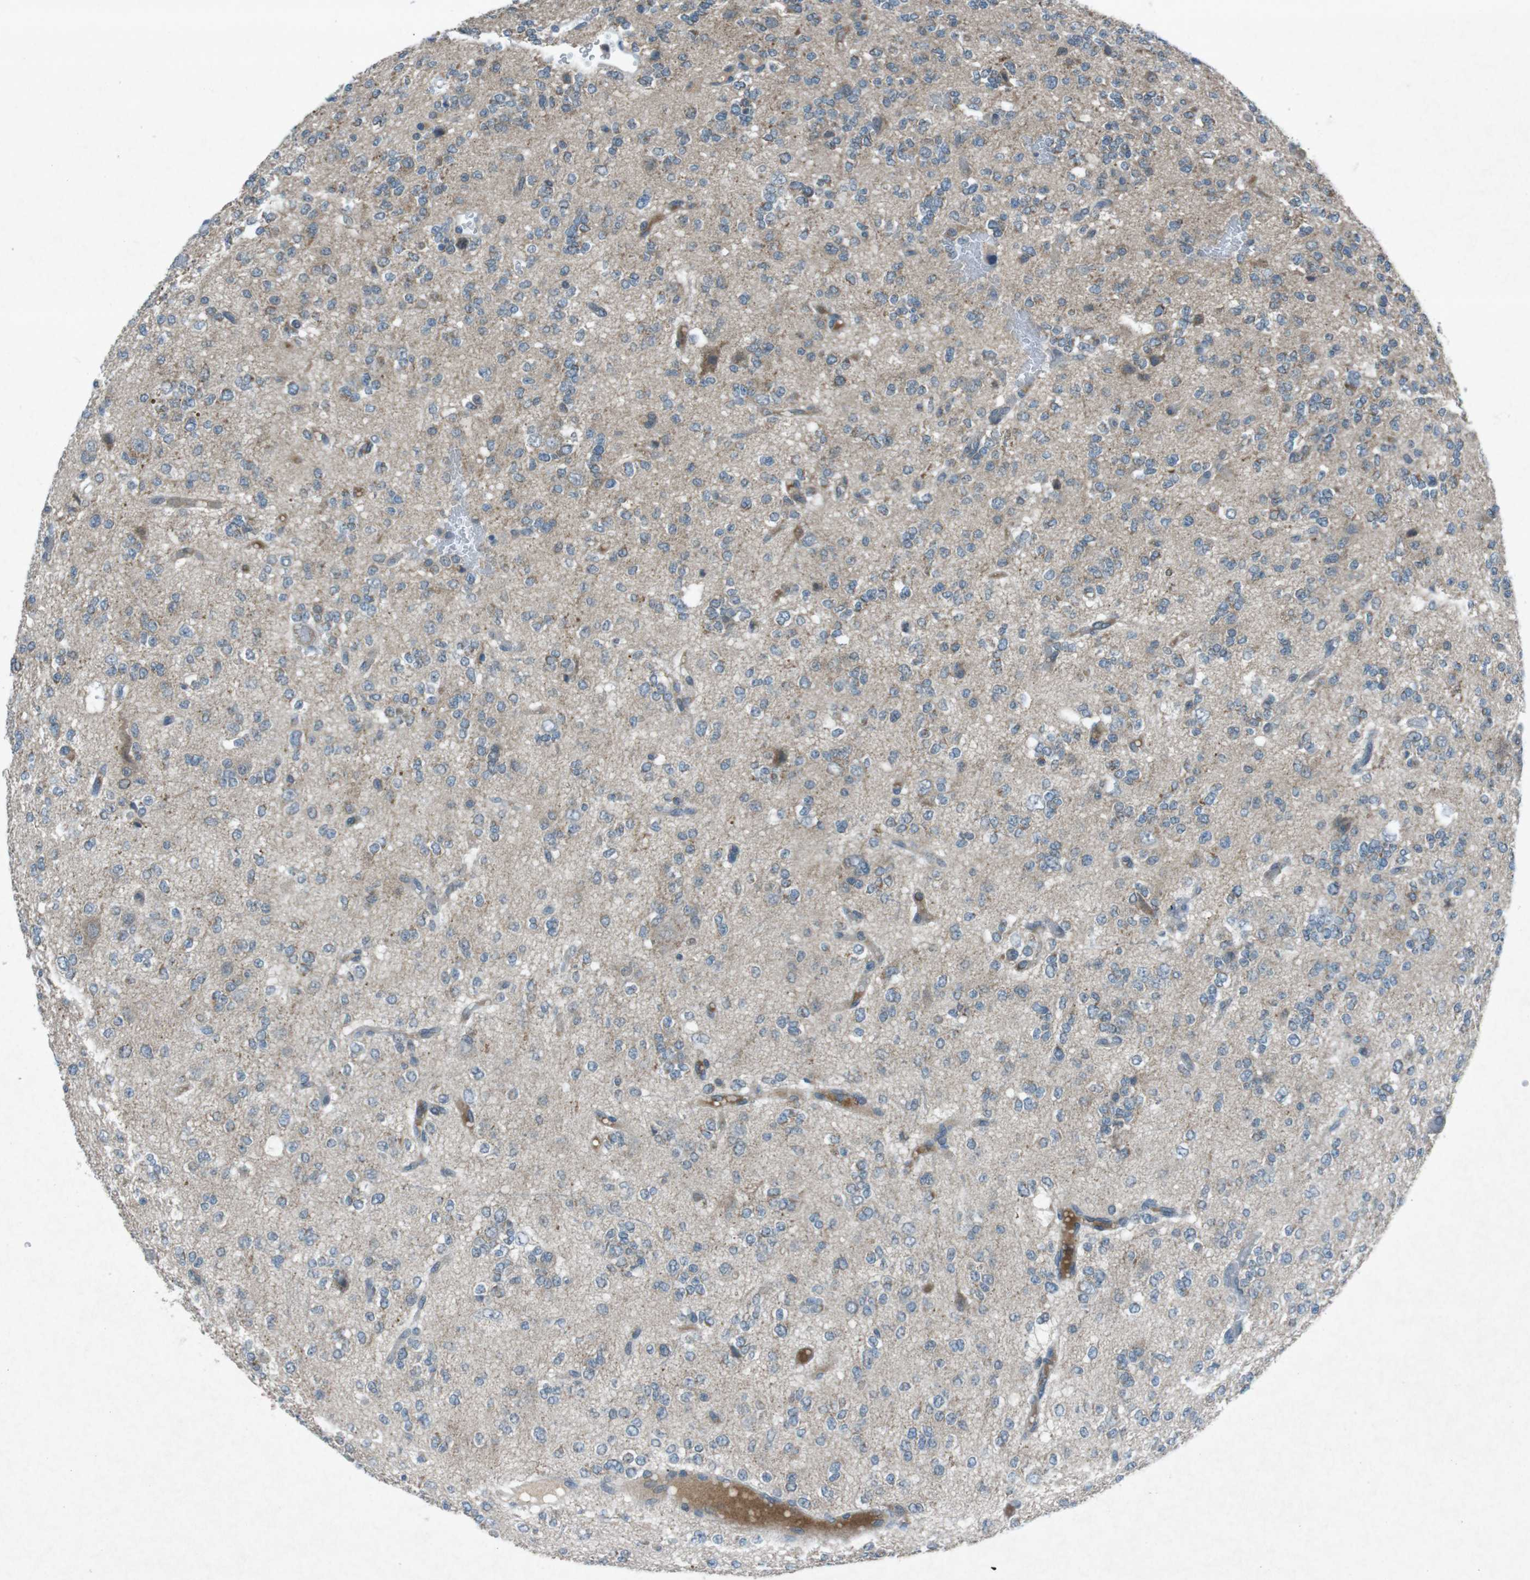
{"staining": {"intensity": "weak", "quantity": "<25%", "location": "cytoplasmic/membranous"}, "tissue": "glioma", "cell_type": "Tumor cells", "image_type": "cancer", "snomed": [{"axis": "morphology", "description": "Glioma, malignant, Low grade"}, {"axis": "topography", "description": "Brain"}], "caption": "Glioma was stained to show a protein in brown. There is no significant expression in tumor cells. Brightfield microscopy of IHC stained with DAB (brown) and hematoxylin (blue), captured at high magnification.", "gene": "FCRLA", "patient": {"sex": "male", "age": 38}}